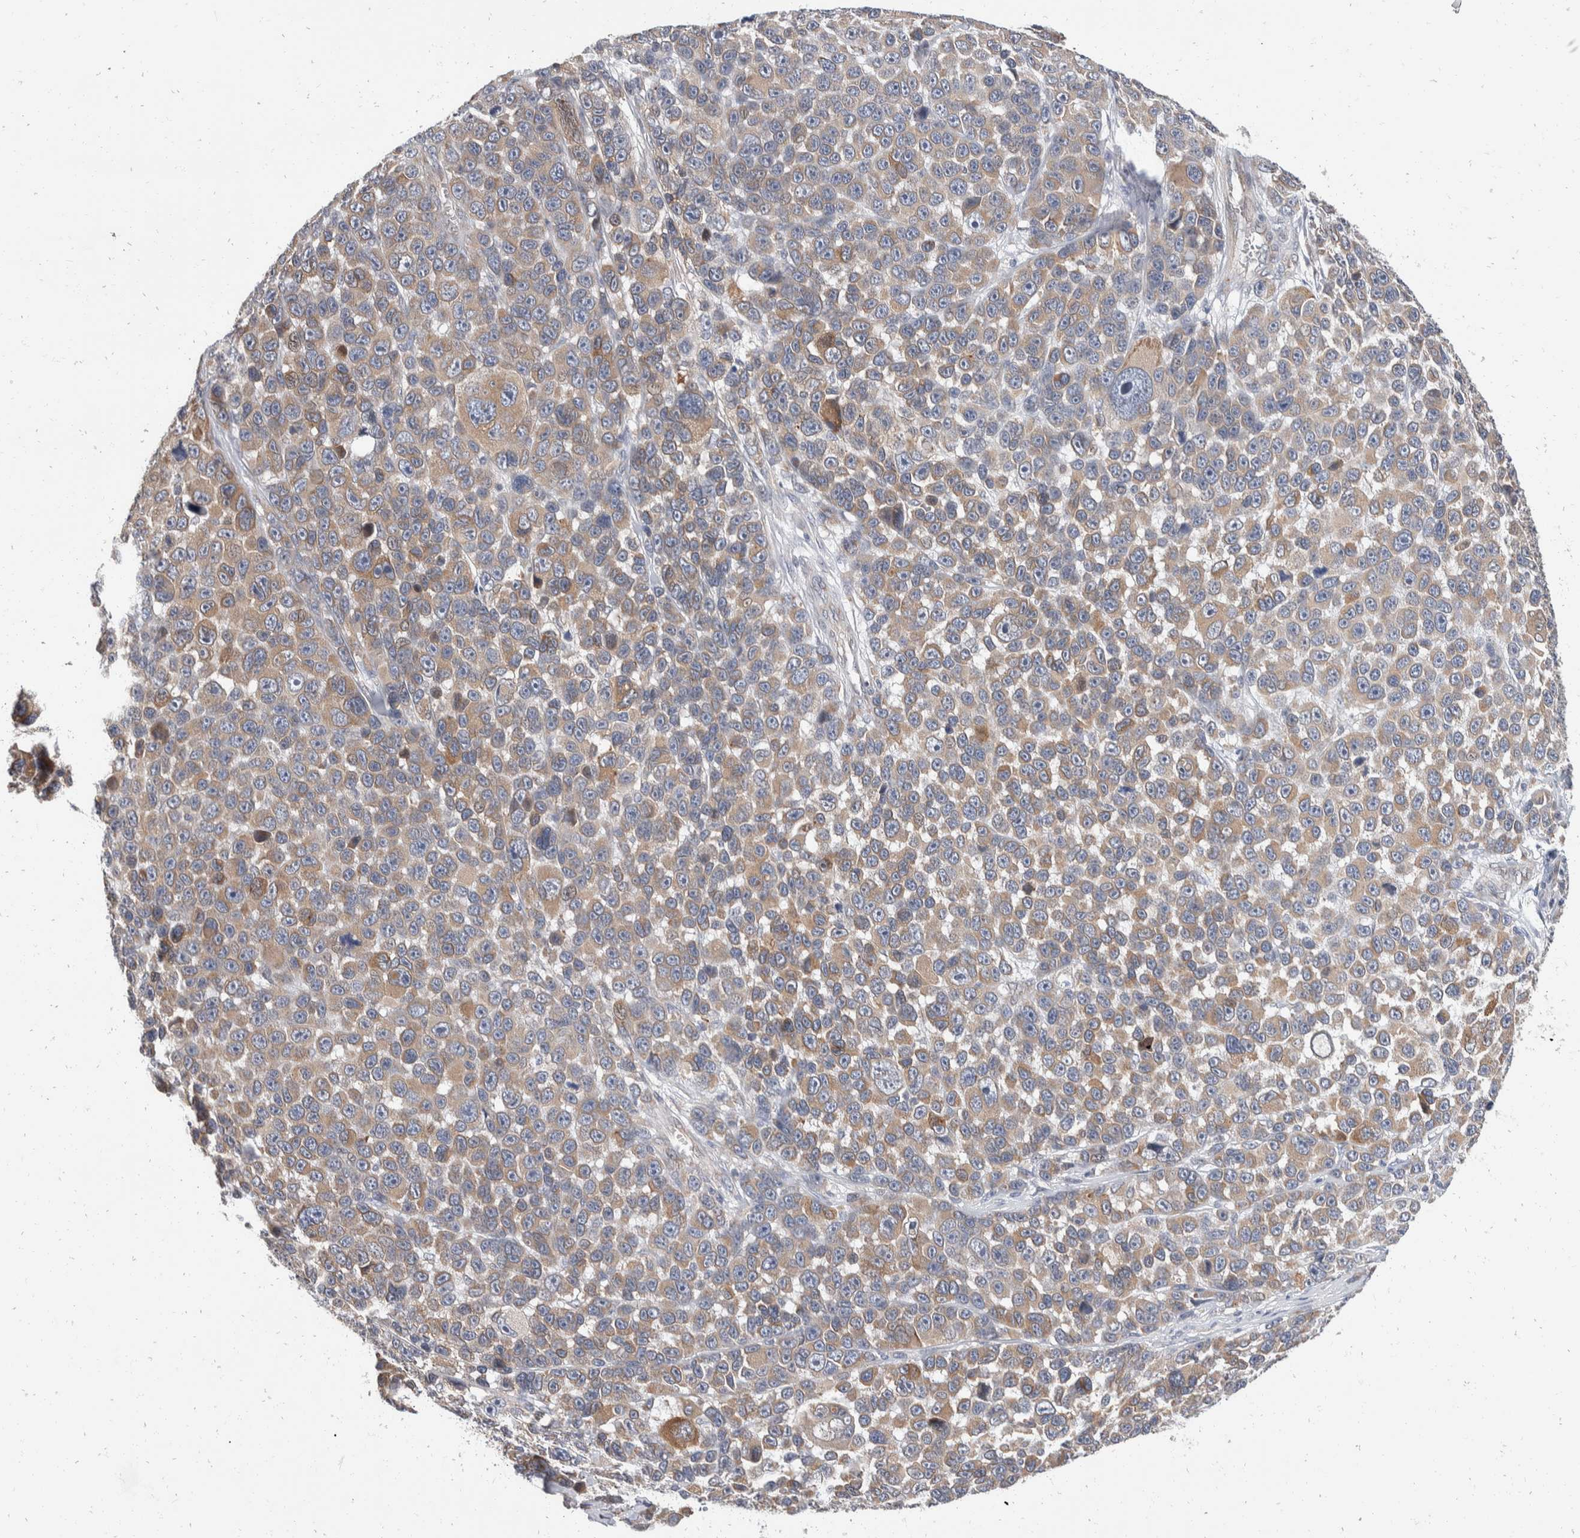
{"staining": {"intensity": "weak", "quantity": ">75%", "location": "cytoplasmic/membranous"}, "tissue": "melanoma", "cell_type": "Tumor cells", "image_type": "cancer", "snomed": [{"axis": "morphology", "description": "Malignant melanoma, NOS"}, {"axis": "topography", "description": "Skin"}], "caption": "A brown stain shows weak cytoplasmic/membranous expression of a protein in melanoma tumor cells.", "gene": "TMEM245", "patient": {"sex": "male", "age": 53}}